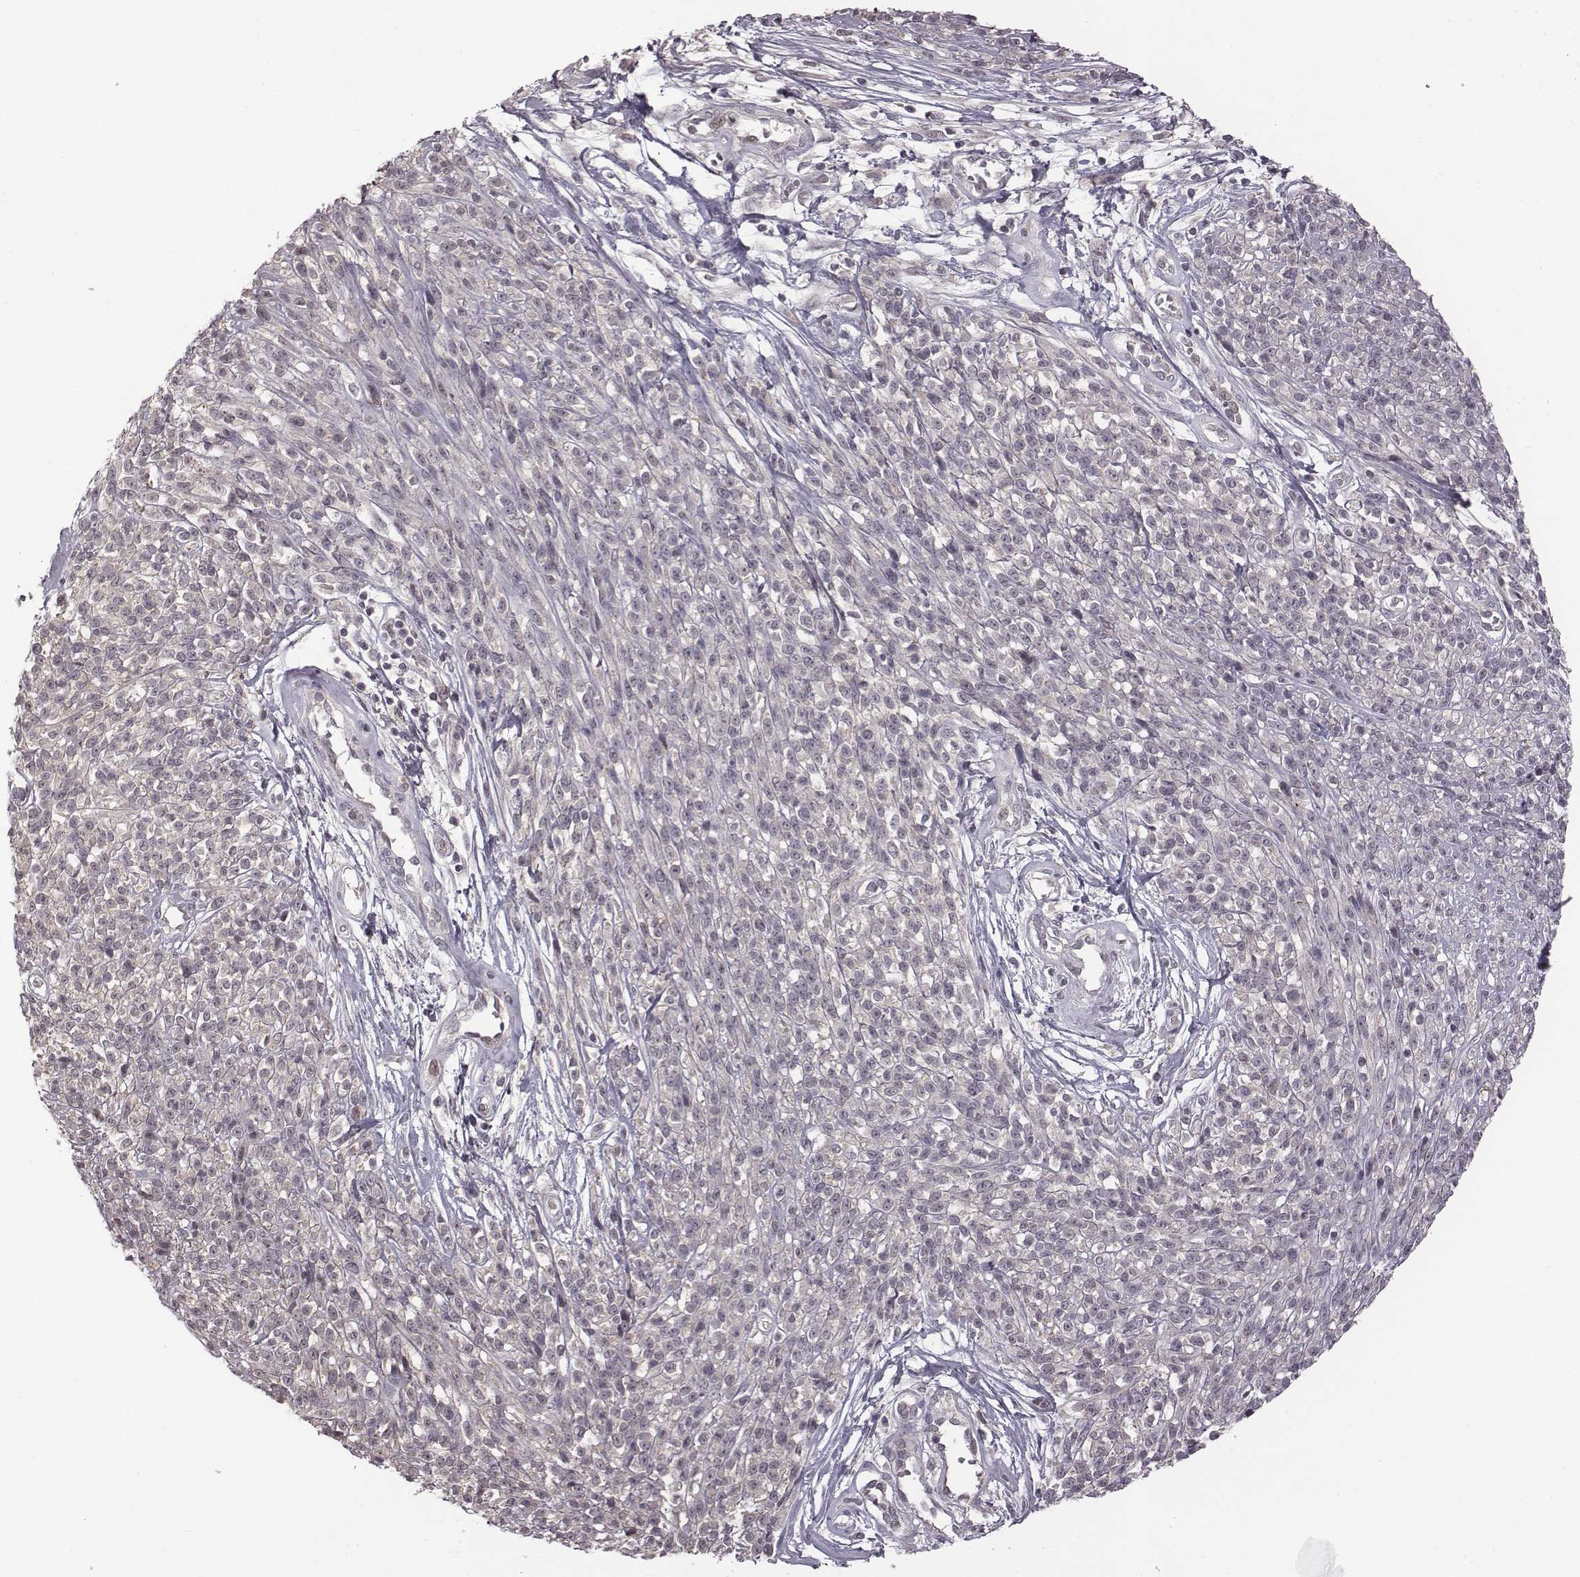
{"staining": {"intensity": "negative", "quantity": "none", "location": "none"}, "tissue": "melanoma", "cell_type": "Tumor cells", "image_type": "cancer", "snomed": [{"axis": "morphology", "description": "Malignant melanoma, NOS"}, {"axis": "topography", "description": "Skin"}, {"axis": "topography", "description": "Skin of trunk"}], "caption": "Immunohistochemistry (IHC) histopathology image of neoplastic tissue: human malignant melanoma stained with DAB shows no significant protein staining in tumor cells.", "gene": "BICDL1", "patient": {"sex": "male", "age": 74}}